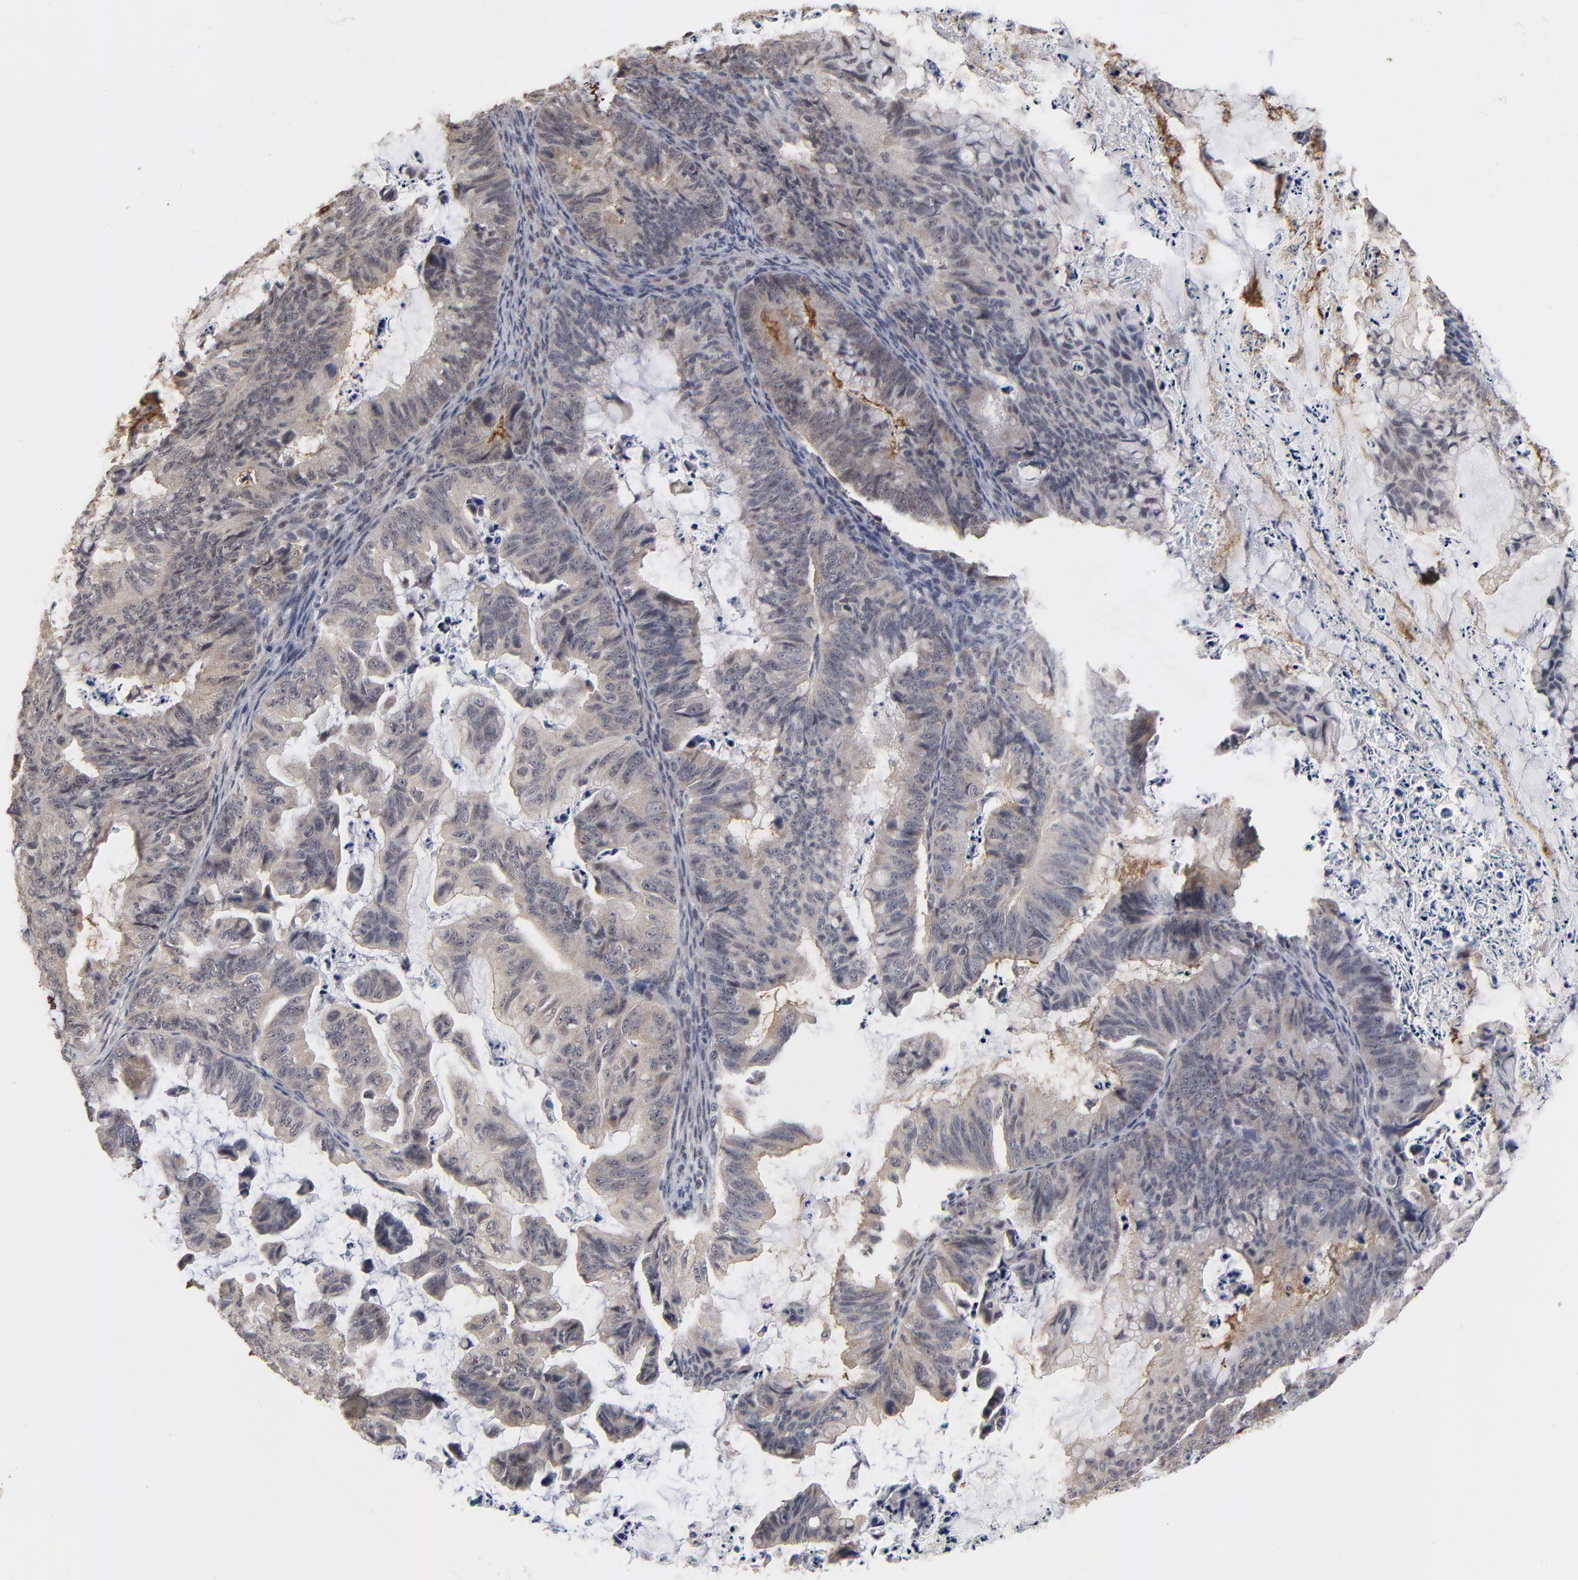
{"staining": {"intensity": "weak", "quantity": ">75%", "location": "cytoplasmic/membranous"}, "tissue": "ovarian cancer", "cell_type": "Tumor cells", "image_type": "cancer", "snomed": [{"axis": "morphology", "description": "Cystadenocarcinoma, mucinous, NOS"}, {"axis": "topography", "description": "Ovary"}], "caption": "Ovarian mucinous cystadenocarcinoma was stained to show a protein in brown. There is low levels of weak cytoplasmic/membranous staining in approximately >75% of tumor cells.", "gene": "WSB1", "patient": {"sex": "female", "age": 36}}